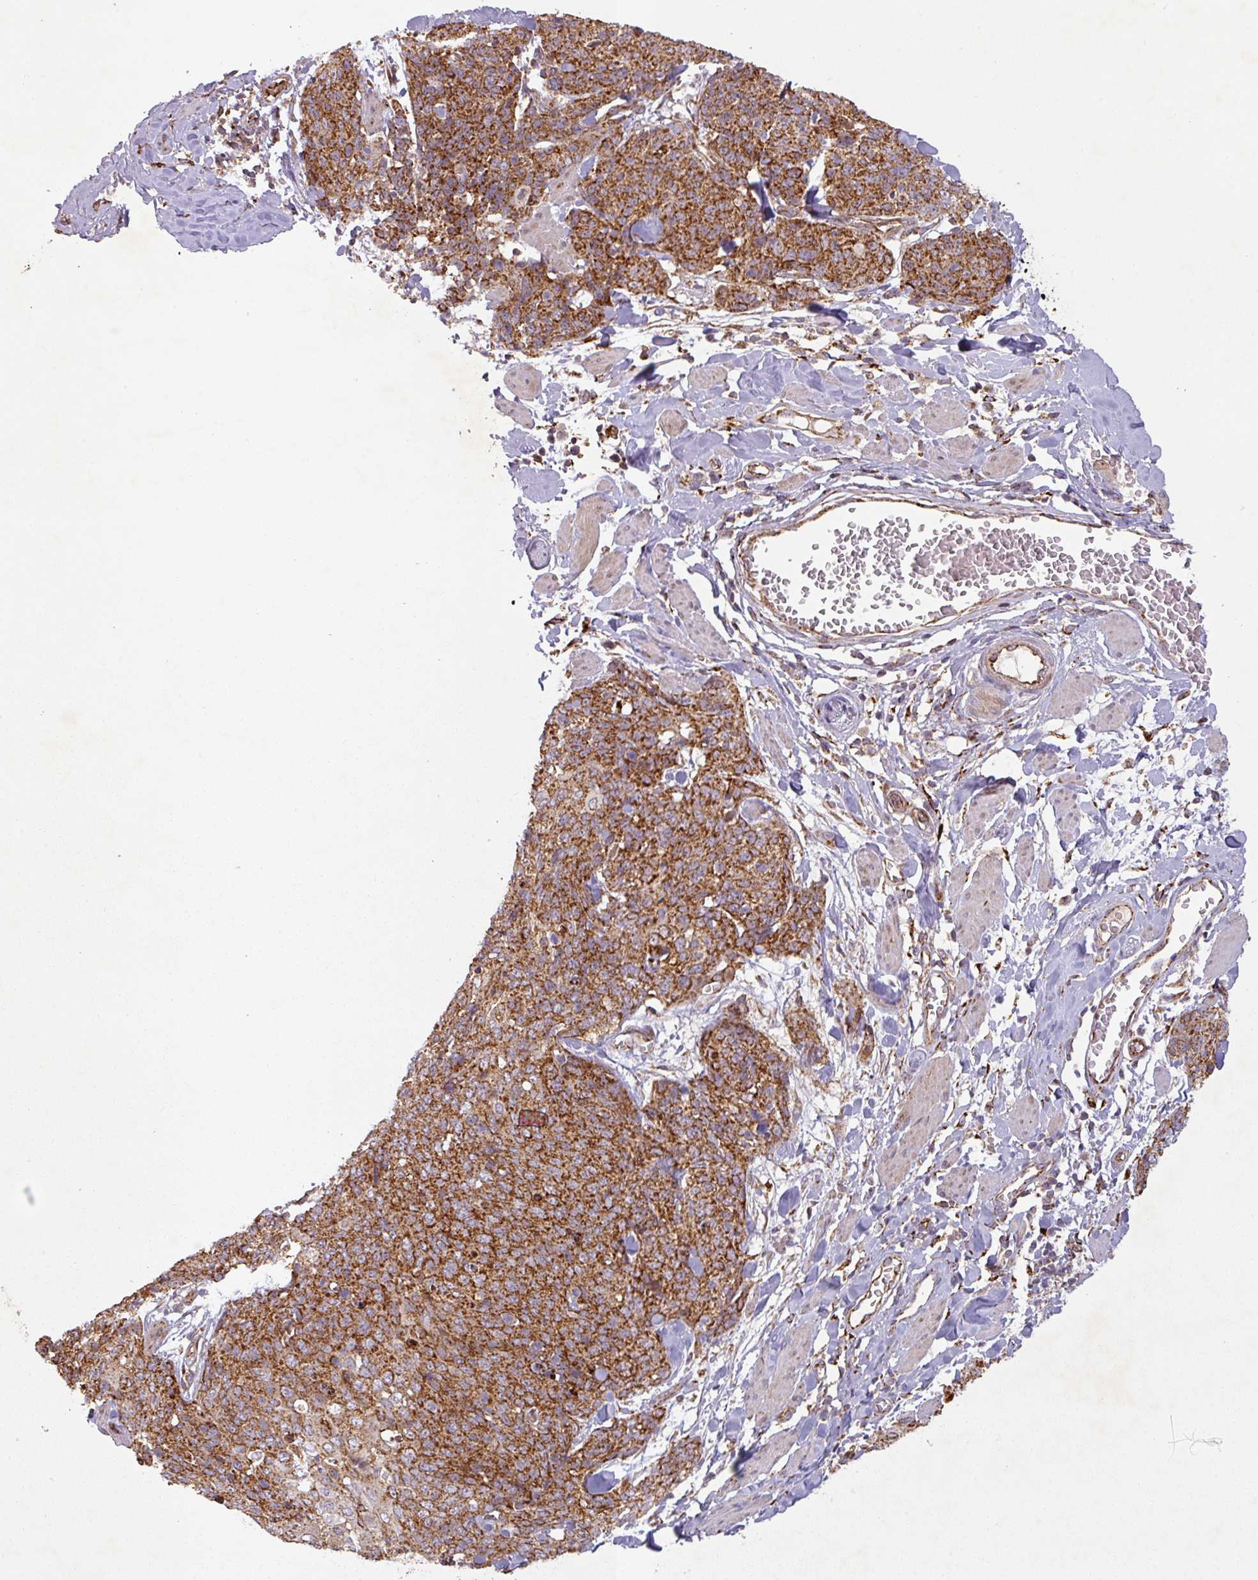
{"staining": {"intensity": "strong", "quantity": ">75%", "location": "cytoplasmic/membranous"}, "tissue": "skin cancer", "cell_type": "Tumor cells", "image_type": "cancer", "snomed": [{"axis": "morphology", "description": "Squamous cell carcinoma, NOS"}, {"axis": "topography", "description": "Skin"}, {"axis": "topography", "description": "Vulva"}], "caption": "IHC of human skin cancer (squamous cell carcinoma) exhibits high levels of strong cytoplasmic/membranous positivity in approximately >75% of tumor cells.", "gene": "GPD2", "patient": {"sex": "female", "age": 85}}